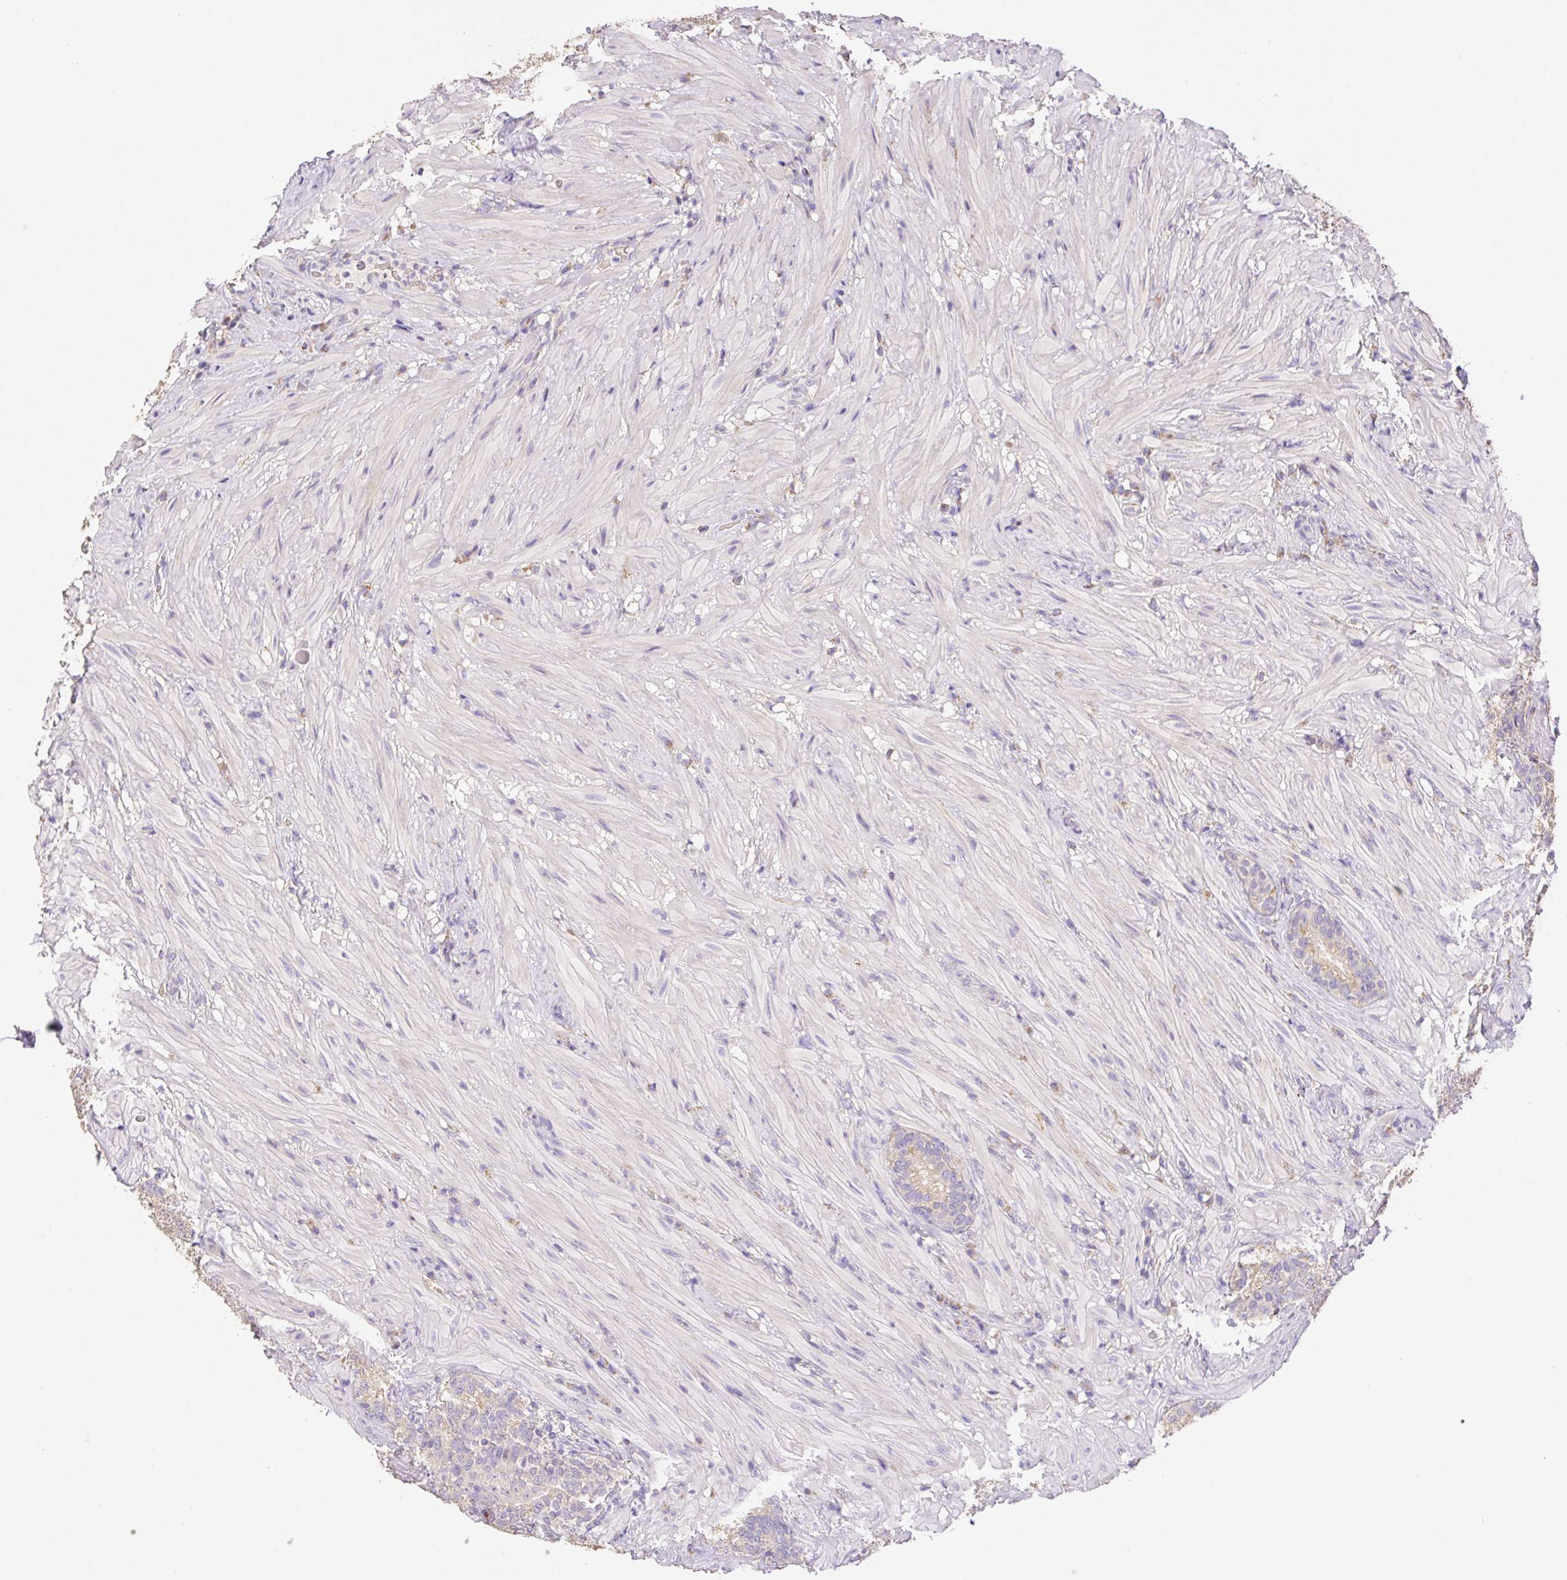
{"staining": {"intensity": "moderate", "quantity": ">75%", "location": "cytoplasmic/membranous"}, "tissue": "seminal vesicle", "cell_type": "Glandular cells", "image_type": "normal", "snomed": [{"axis": "morphology", "description": "Normal tissue, NOS"}, {"axis": "topography", "description": "Seminal veicle"}], "caption": "The immunohistochemical stain highlights moderate cytoplasmic/membranous expression in glandular cells of unremarkable seminal vesicle. (brown staining indicates protein expression, while blue staining denotes nuclei).", "gene": "COPZ2", "patient": {"sex": "male", "age": 68}}